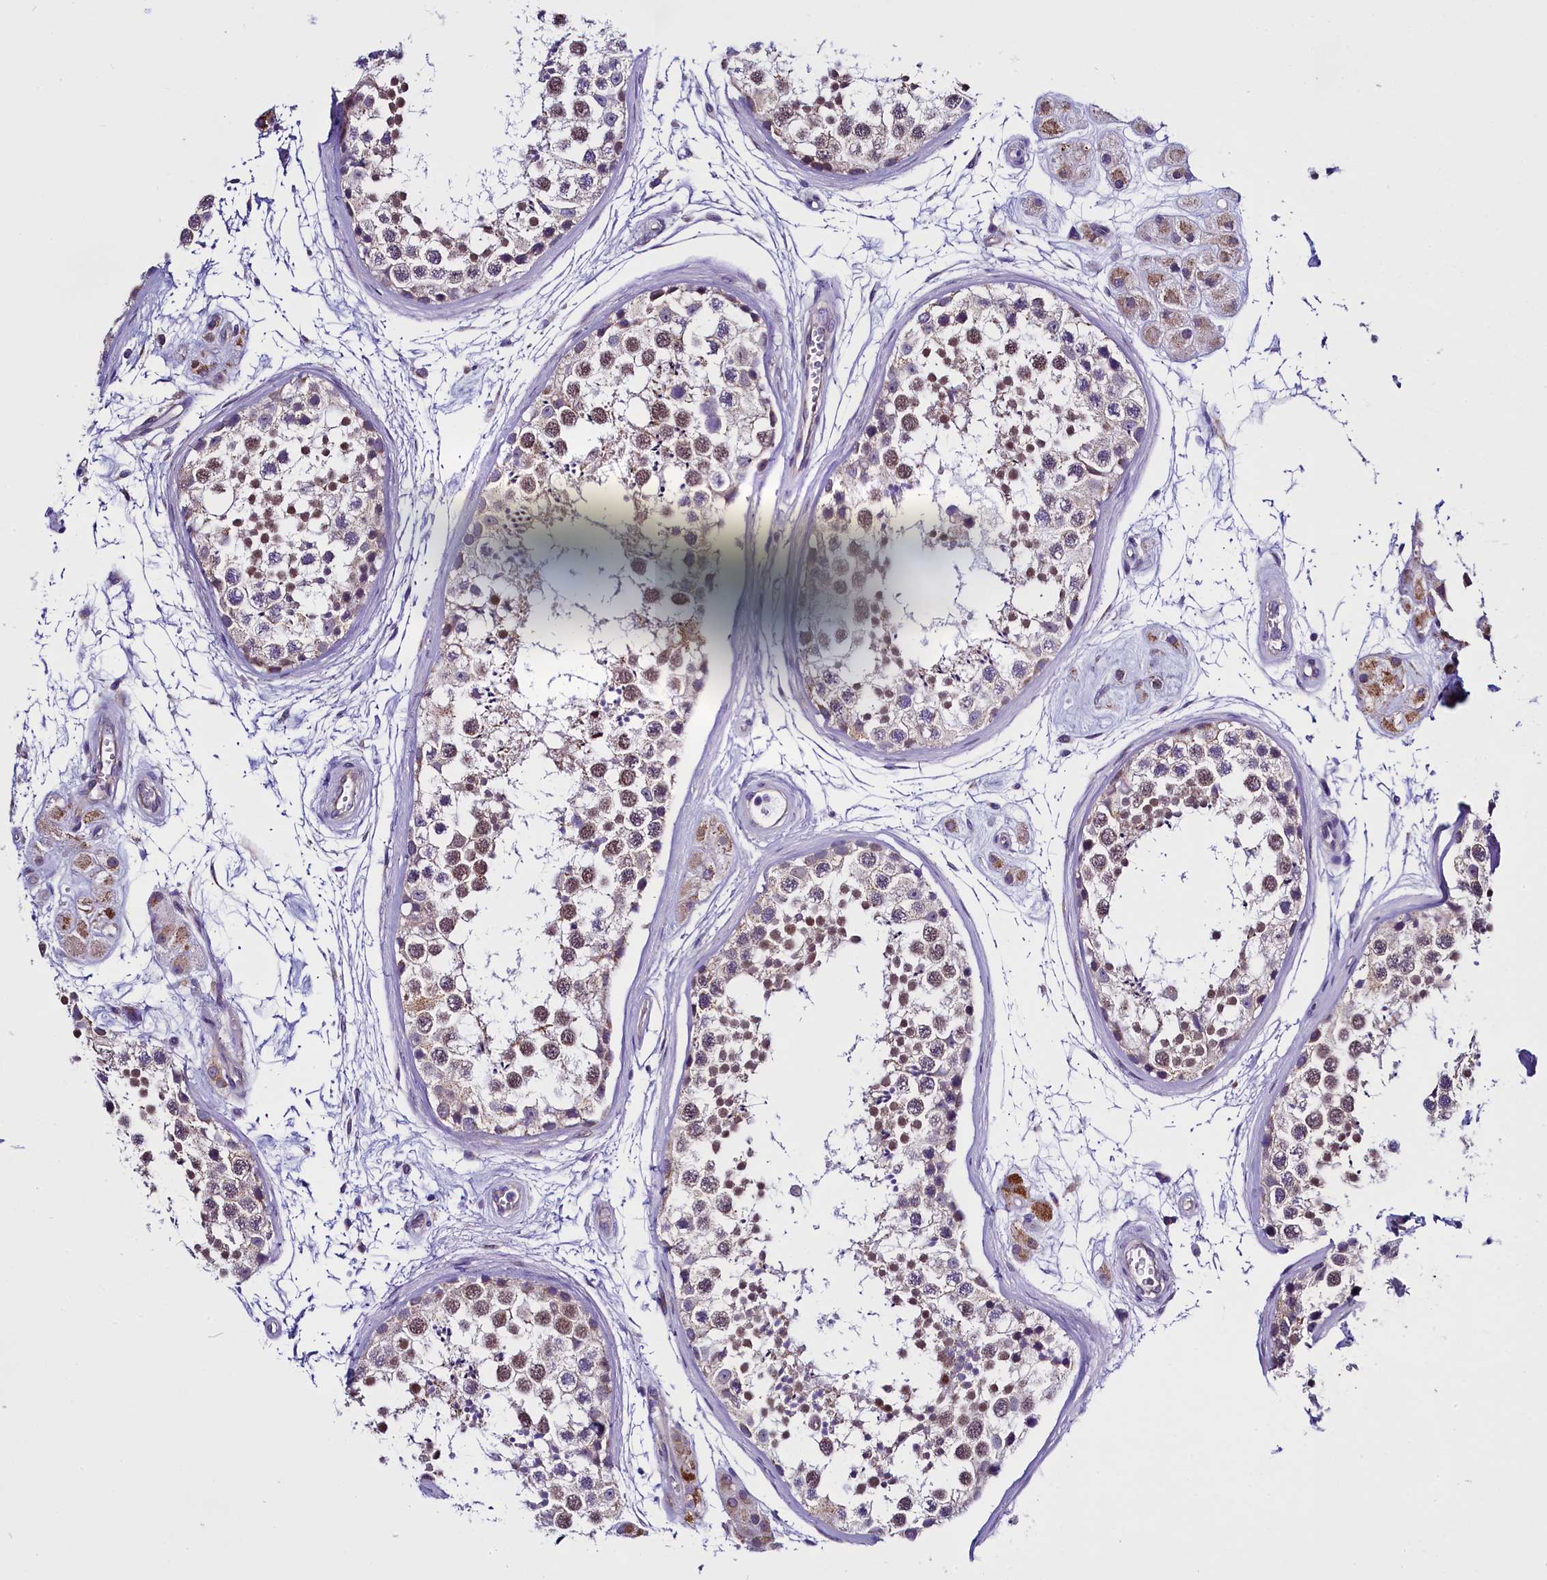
{"staining": {"intensity": "moderate", "quantity": "25%-75%", "location": "nuclear"}, "tissue": "testis", "cell_type": "Cells in seminiferous ducts", "image_type": "normal", "snomed": [{"axis": "morphology", "description": "Normal tissue, NOS"}, {"axis": "topography", "description": "Testis"}], "caption": "Immunohistochemistry (DAB) staining of unremarkable testis demonstrates moderate nuclear protein positivity in about 25%-75% of cells in seminiferous ducts. The staining is performed using DAB (3,3'-diaminobenzidine) brown chromogen to label protein expression. The nuclei are counter-stained blue using hematoxylin.", "gene": "UACA", "patient": {"sex": "male", "age": 56}}